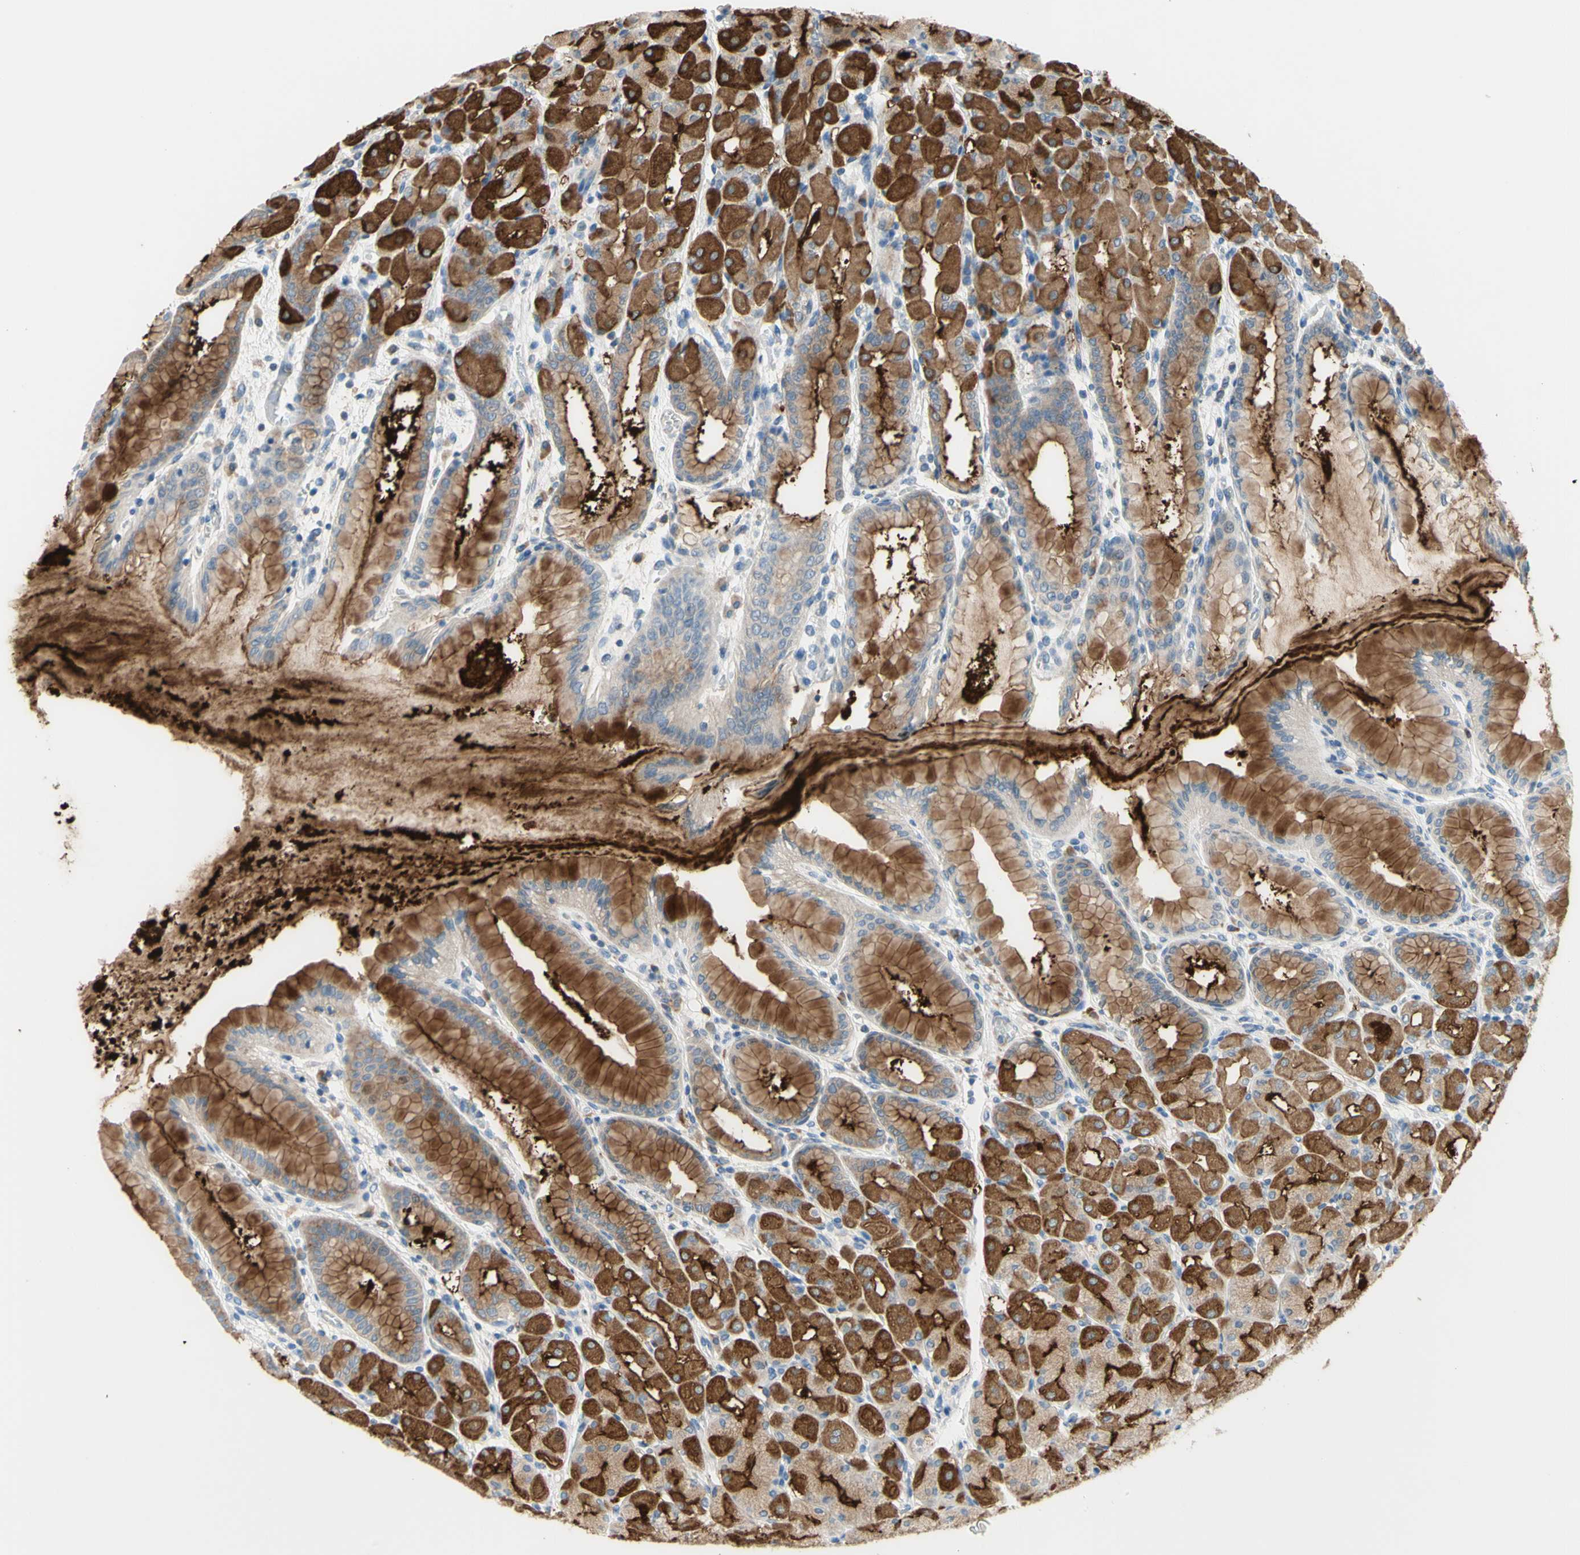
{"staining": {"intensity": "strong", "quantity": ">75%", "location": "cytoplasmic/membranous"}, "tissue": "stomach", "cell_type": "Glandular cells", "image_type": "normal", "snomed": [{"axis": "morphology", "description": "Normal tissue, NOS"}, {"axis": "topography", "description": "Stomach, upper"}], "caption": "Glandular cells exhibit high levels of strong cytoplasmic/membranous staining in about >75% of cells in normal human stomach.", "gene": "MUC1", "patient": {"sex": "female", "age": 56}}